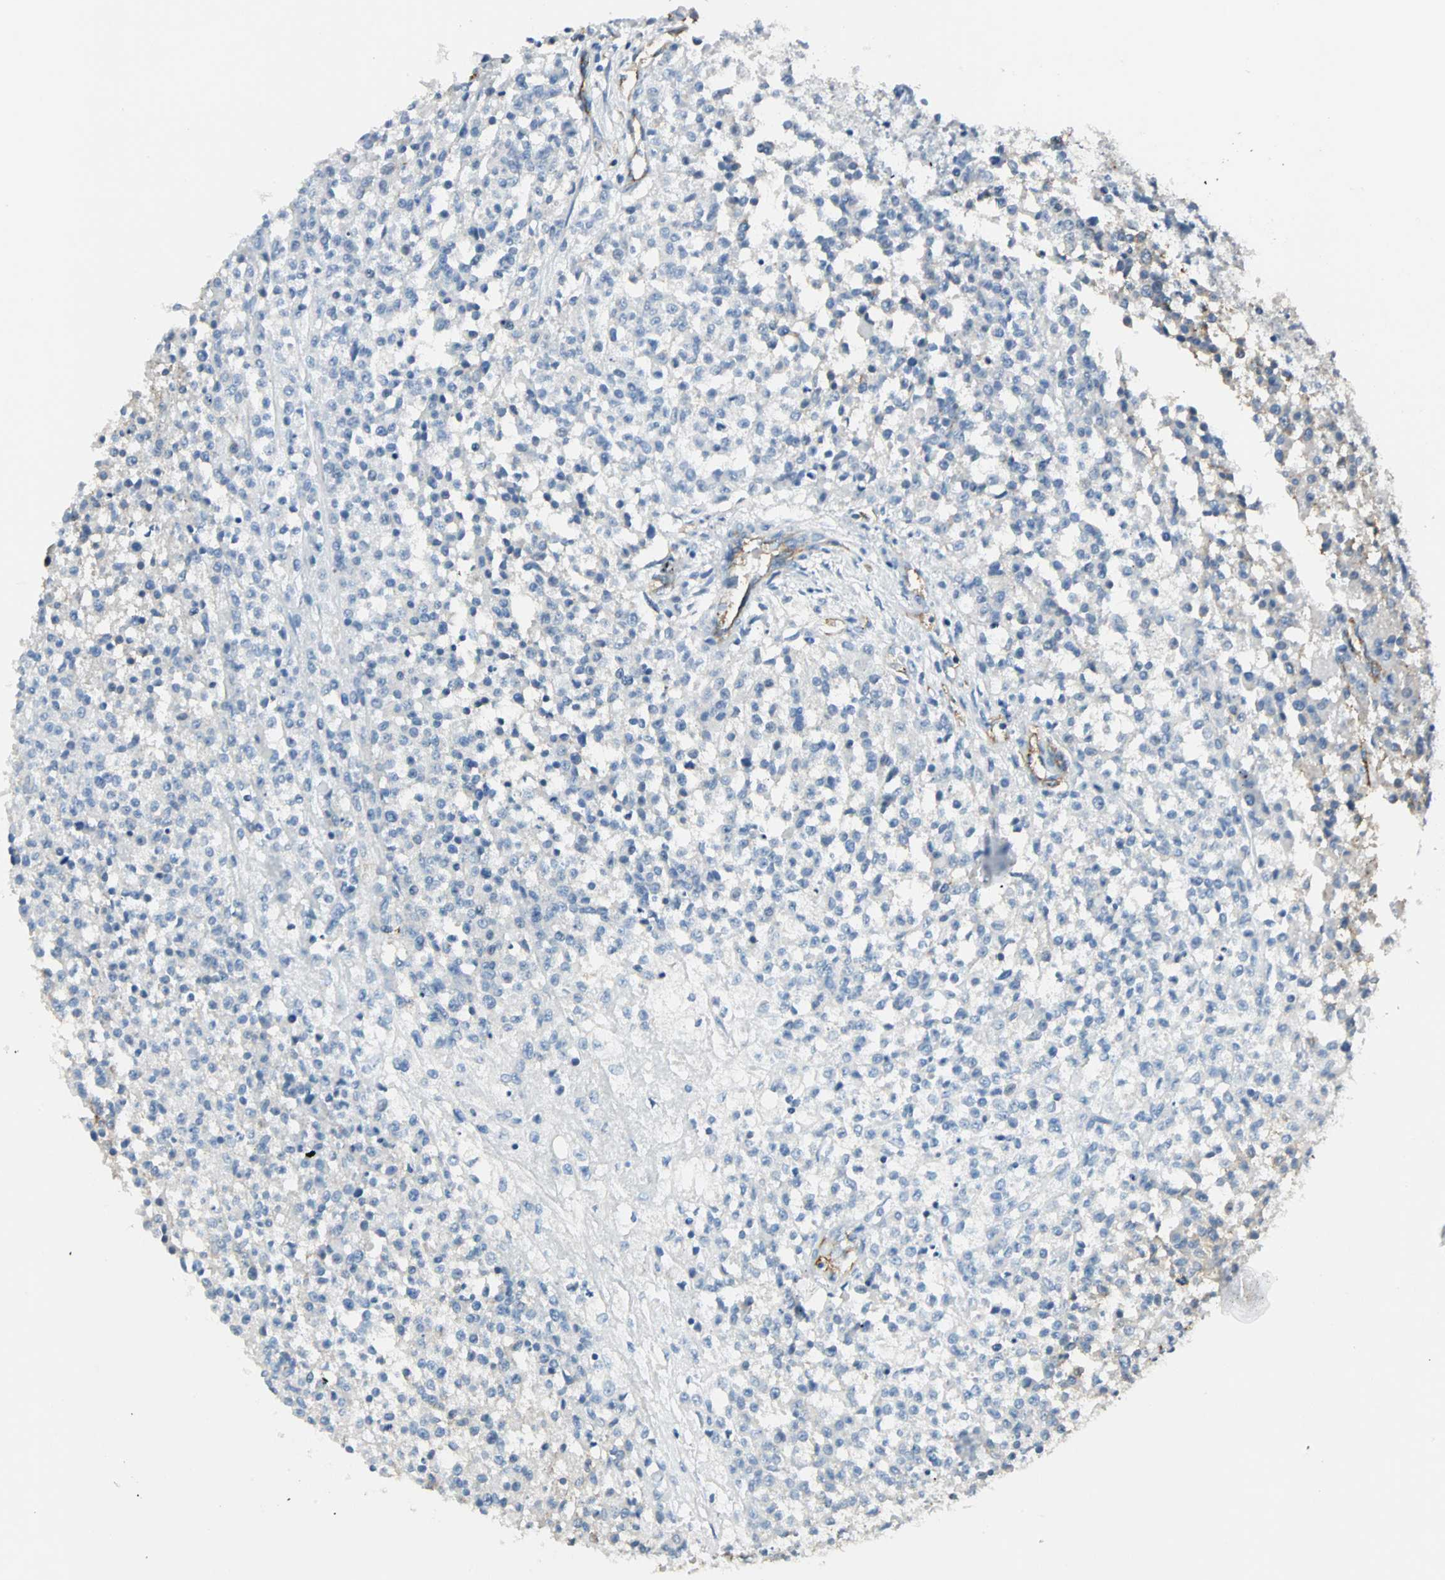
{"staining": {"intensity": "weak", "quantity": "<25%", "location": "cytoplasmic/membranous"}, "tissue": "testis cancer", "cell_type": "Tumor cells", "image_type": "cancer", "snomed": [{"axis": "morphology", "description": "Seminoma, NOS"}, {"axis": "topography", "description": "Testis"}], "caption": "Immunohistochemistry (IHC) micrograph of seminoma (testis) stained for a protein (brown), which reveals no staining in tumor cells.", "gene": "VPS9D1", "patient": {"sex": "male", "age": 59}}